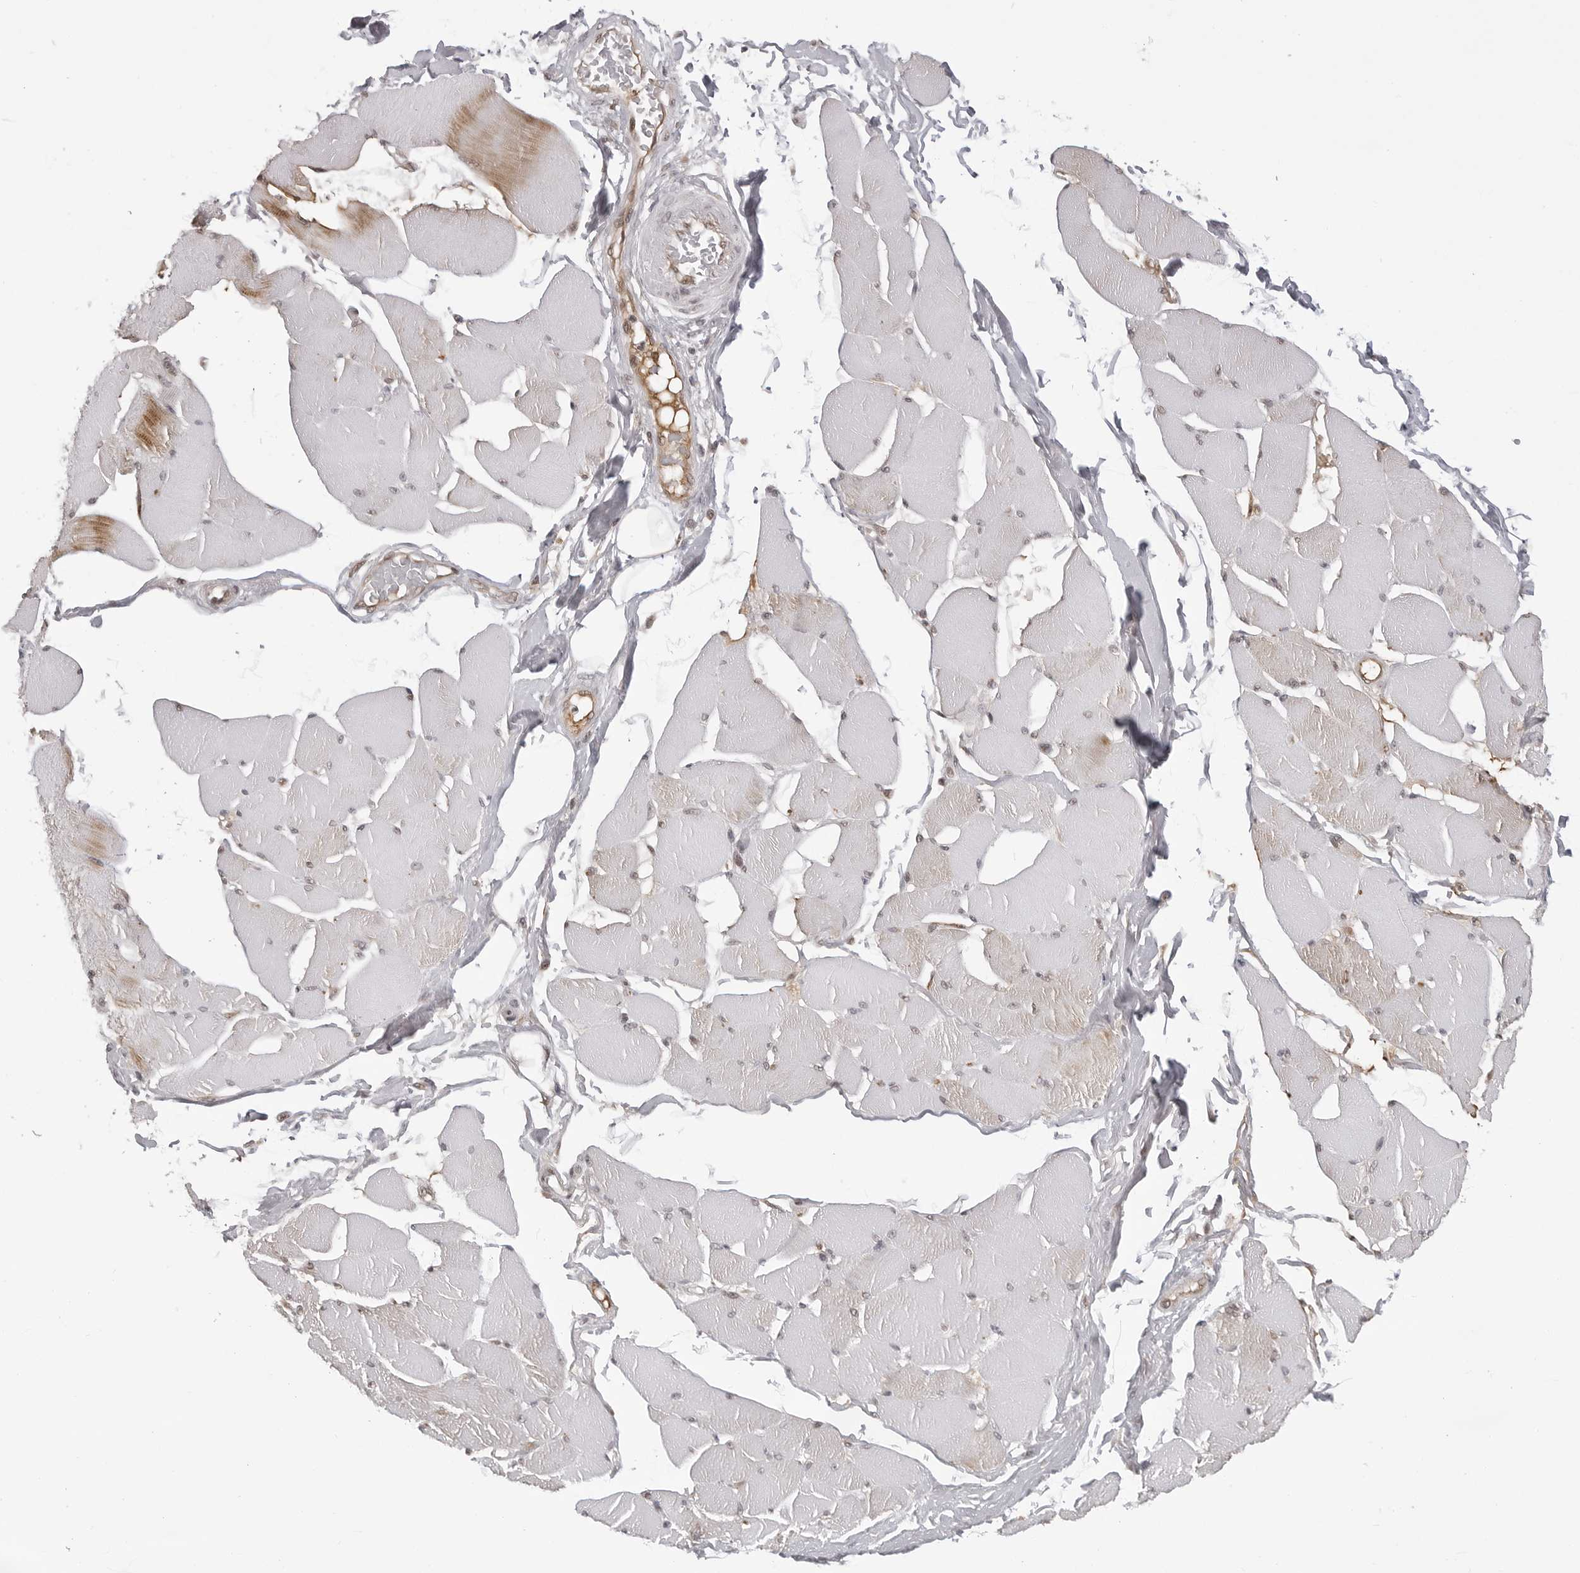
{"staining": {"intensity": "moderate", "quantity": "<25%", "location": "cytoplasmic/membranous"}, "tissue": "skeletal muscle", "cell_type": "Myocytes", "image_type": "normal", "snomed": [{"axis": "morphology", "description": "Normal tissue, NOS"}, {"axis": "topography", "description": "Skin"}, {"axis": "topography", "description": "Skeletal muscle"}], "caption": "Myocytes demonstrate moderate cytoplasmic/membranous positivity in about <25% of cells in benign skeletal muscle. (Stains: DAB (3,3'-diaminobenzidine) in brown, nuclei in blue, Microscopy: brightfield microscopy at high magnification).", "gene": "PHF3", "patient": {"sex": "male", "age": 83}}